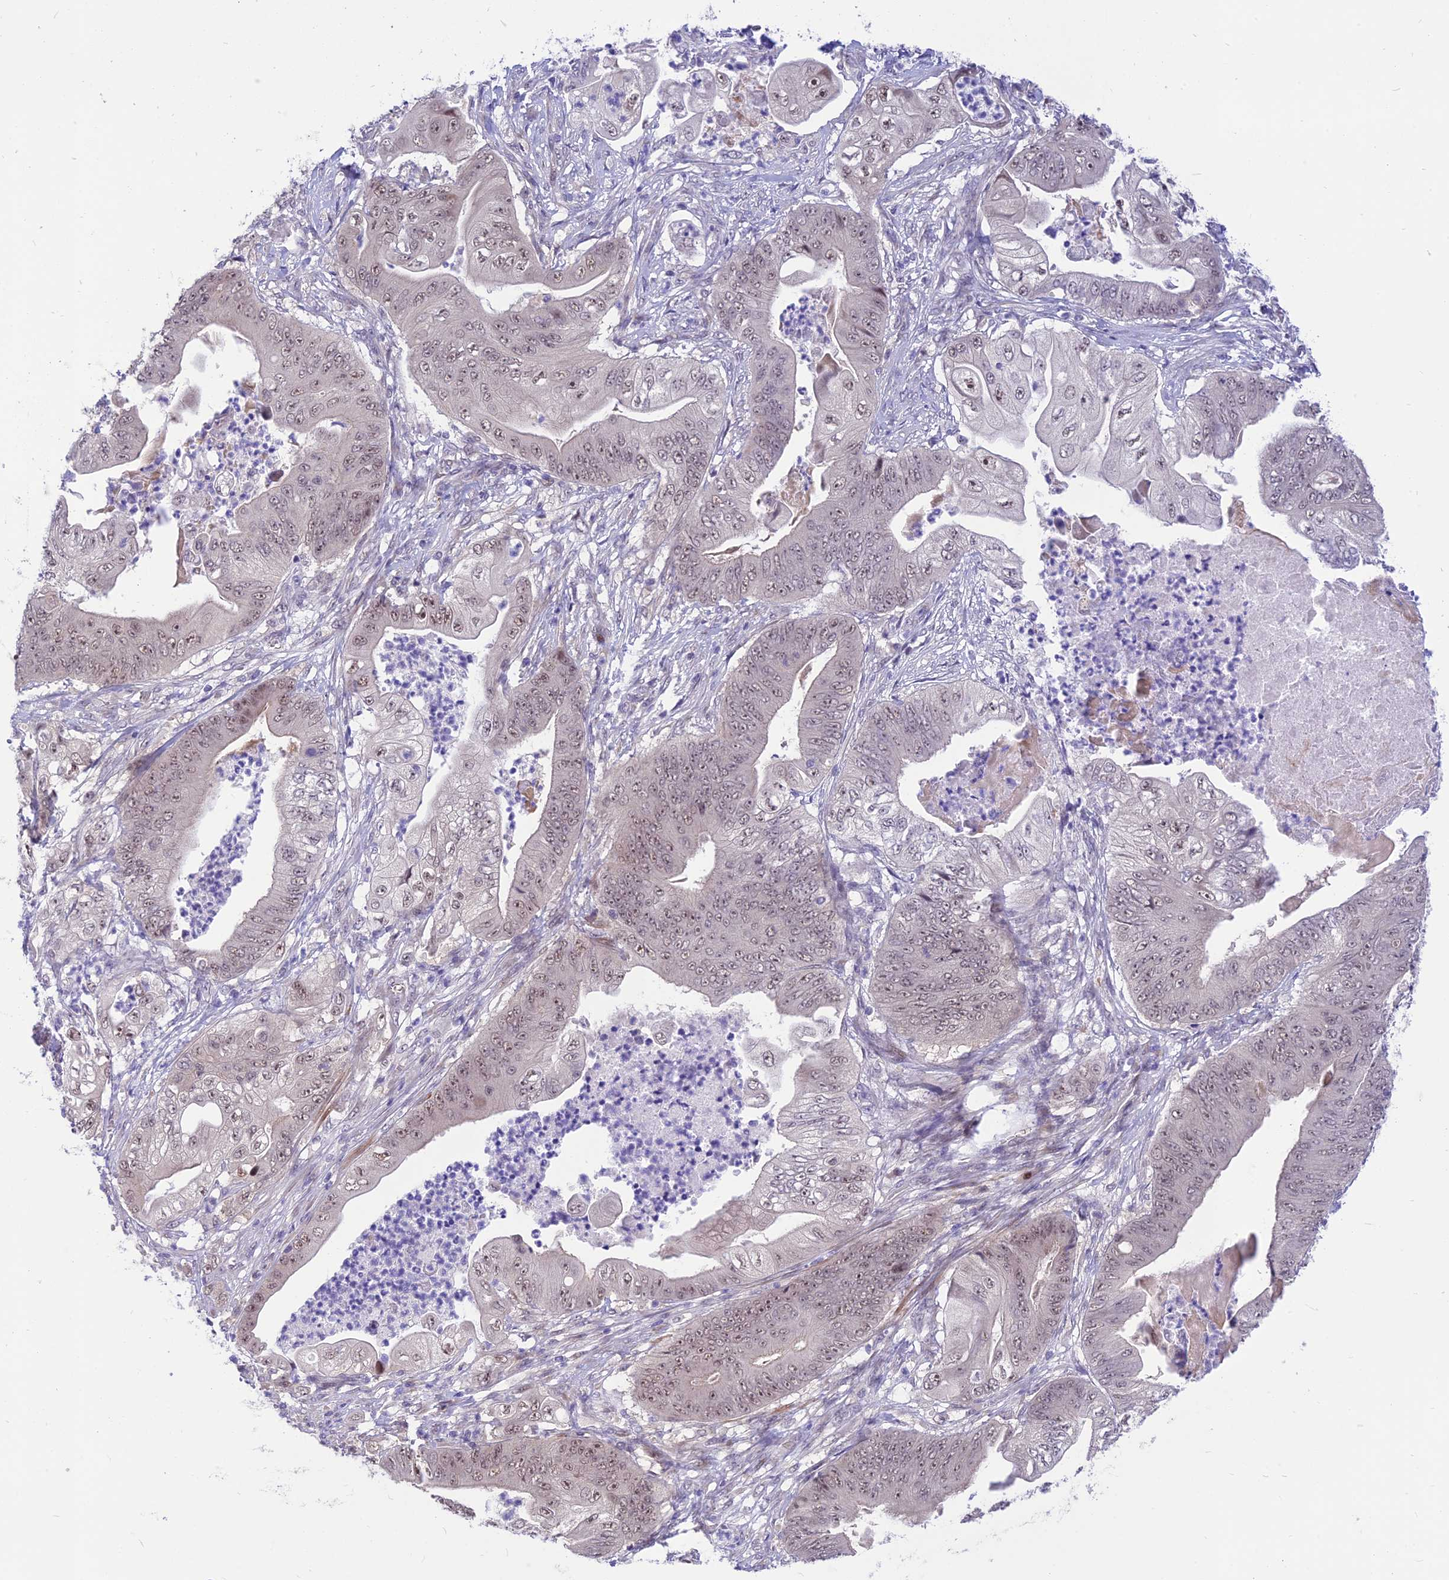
{"staining": {"intensity": "weak", "quantity": "25%-75%", "location": "nuclear"}, "tissue": "stomach cancer", "cell_type": "Tumor cells", "image_type": "cancer", "snomed": [{"axis": "morphology", "description": "Adenocarcinoma, NOS"}, {"axis": "topography", "description": "Stomach"}], "caption": "About 25%-75% of tumor cells in human adenocarcinoma (stomach) display weak nuclear protein staining as visualized by brown immunohistochemical staining.", "gene": "ASPDH", "patient": {"sex": "male", "age": 62}}